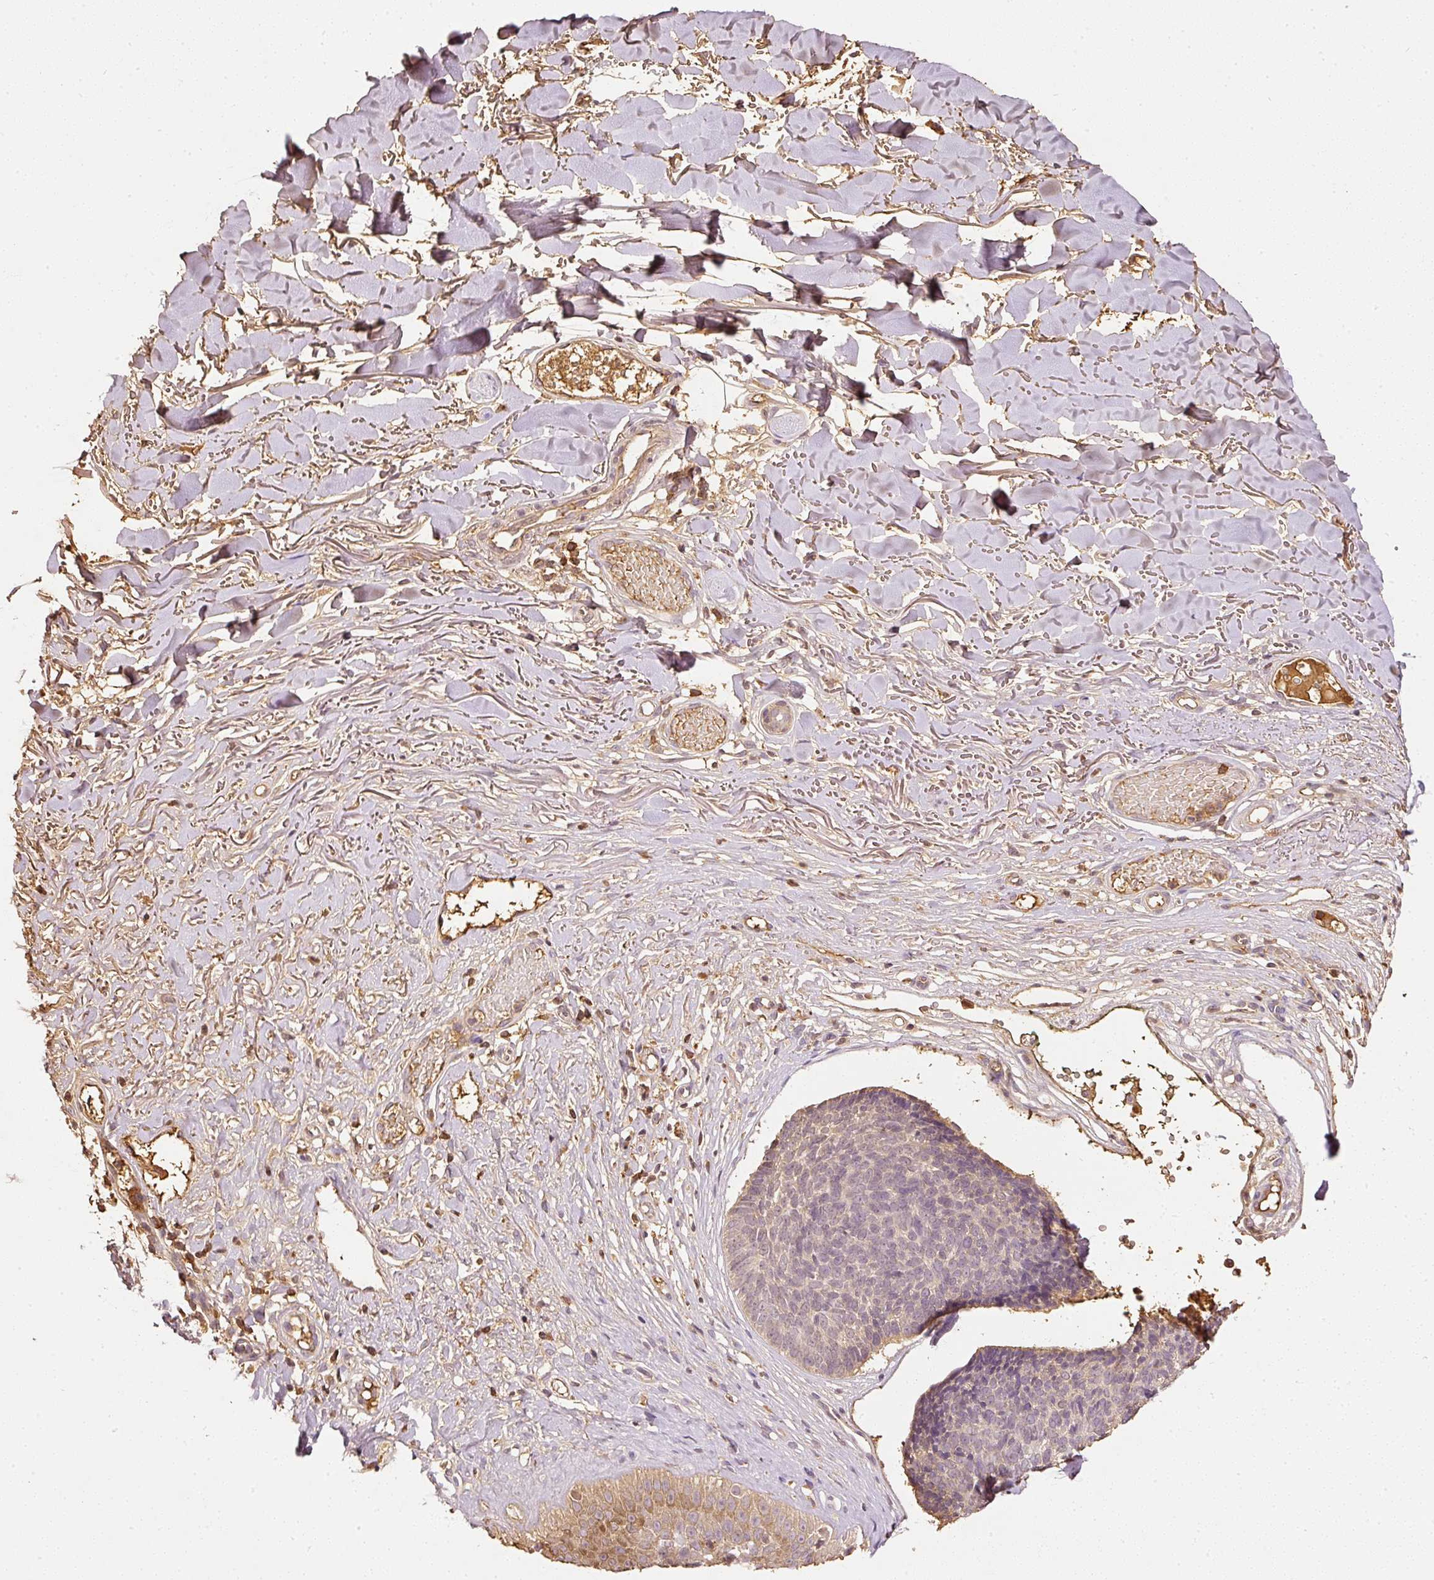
{"staining": {"intensity": "weak", "quantity": "<25%", "location": "cytoplasmic/membranous"}, "tissue": "skin cancer", "cell_type": "Tumor cells", "image_type": "cancer", "snomed": [{"axis": "morphology", "description": "Basal cell carcinoma"}, {"axis": "topography", "description": "Skin"}, {"axis": "topography", "description": "Skin of neck"}, {"axis": "topography", "description": "Skin of shoulder"}, {"axis": "topography", "description": "Skin of back"}], "caption": "Immunohistochemistry (IHC) photomicrograph of human basal cell carcinoma (skin) stained for a protein (brown), which demonstrates no staining in tumor cells.", "gene": "EVL", "patient": {"sex": "male", "age": 80}}